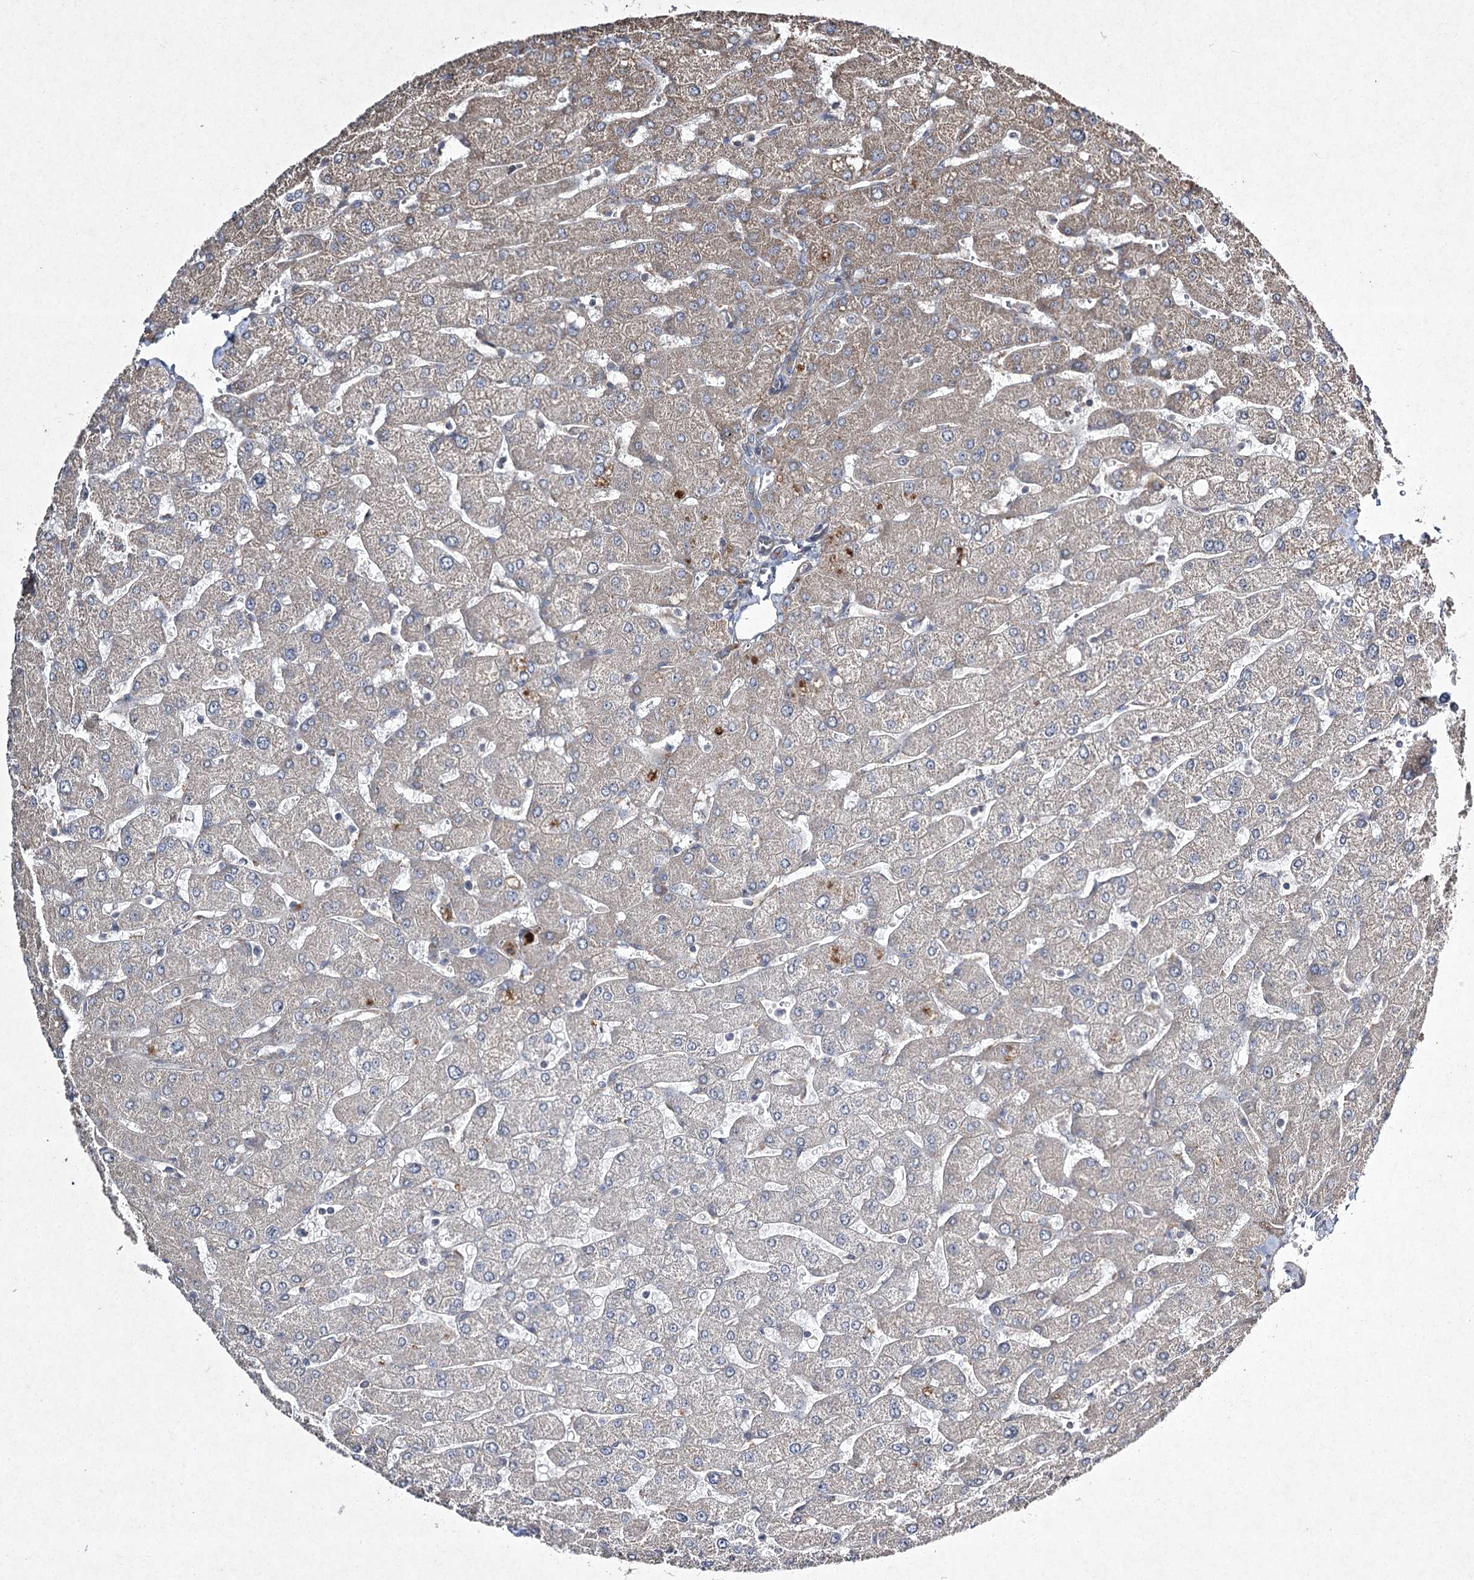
{"staining": {"intensity": "weak", "quantity": "<25%", "location": "cytoplasmic/membranous"}, "tissue": "liver", "cell_type": "Cholangiocytes", "image_type": "normal", "snomed": [{"axis": "morphology", "description": "Normal tissue, NOS"}, {"axis": "topography", "description": "Liver"}], "caption": "DAB (3,3'-diaminobenzidine) immunohistochemical staining of normal human liver displays no significant staining in cholangiocytes. (Brightfield microscopy of DAB (3,3'-diaminobenzidine) immunohistochemistry (IHC) at high magnification).", "gene": "FANCL", "patient": {"sex": "male", "age": 55}}